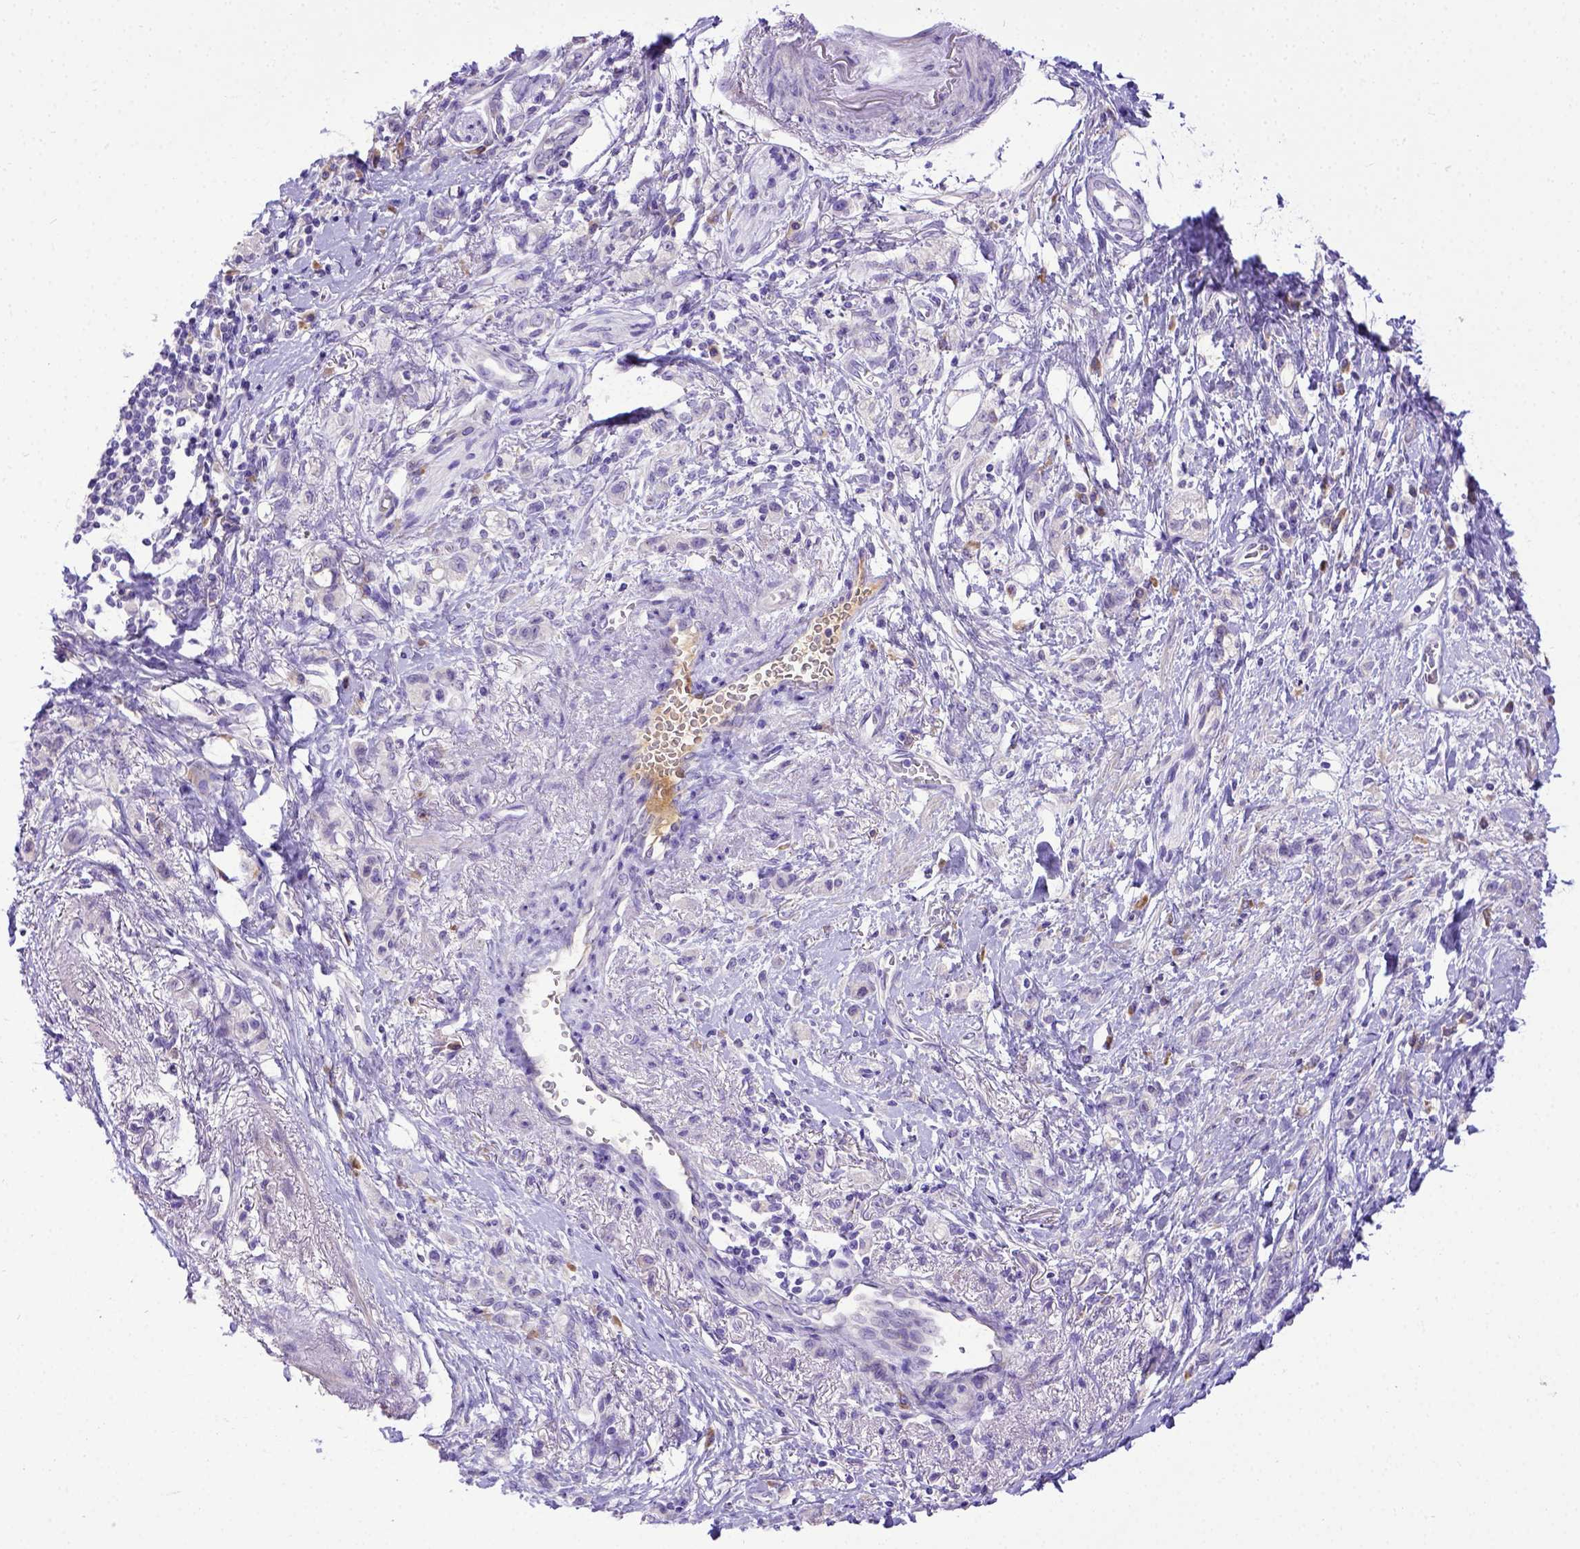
{"staining": {"intensity": "negative", "quantity": "none", "location": "none"}, "tissue": "stomach cancer", "cell_type": "Tumor cells", "image_type": "cancer", "snomed": [{"axis": "morphology", "description": "Adenocarcinoma, NOS"}, {"axis": "topography", "description": "Stomach"}], "caption": "High power microscopy micrograph of an IHC photomicrograph of stomach cancer (adenocarcinoma), revealing no significant expression in tumor cells.", "gene": "CFAP300", "patient": {"sex": "male", "age": 77}}